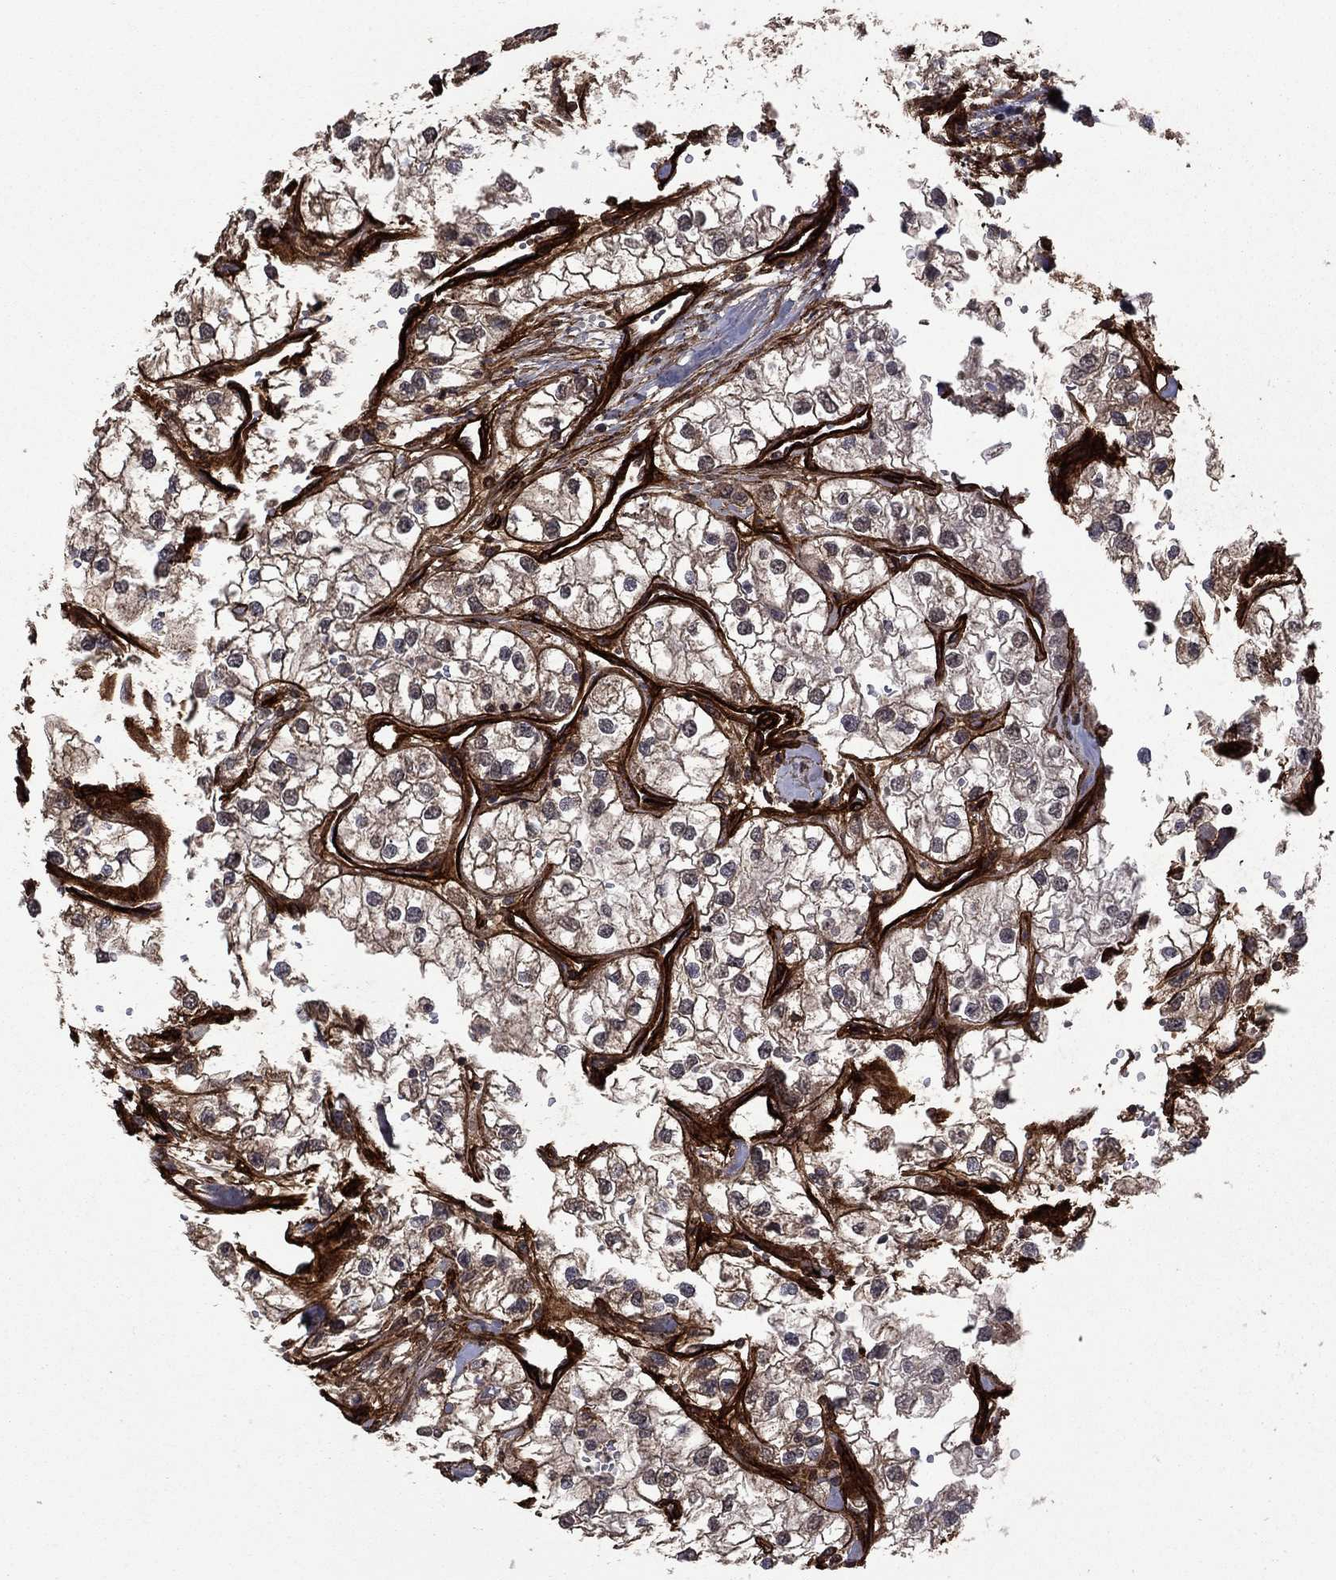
{"staining": {"intensity": "moderate", "quantity": "25%-75%", "location": "cytoplasmic/membranous"}, "tissue": "renal cancer", "cell_type": "Tumor cells", "image_type": "cancer", "snomed": [{"axis": "morphology", "description": "Adenocarcinoma, NOS"}, {"axis": "topography", "description": "Kidney"}], "caption": "An immunohistochemistry histopathology image of tumor tissue is shown. Protein staining in brown shows moderate cytoplasmic/membranous positivity in renal adenocarcinoma within tumor cells.", "gene": "COL18A1", "patient": {"sex": "male", "age": 59}}